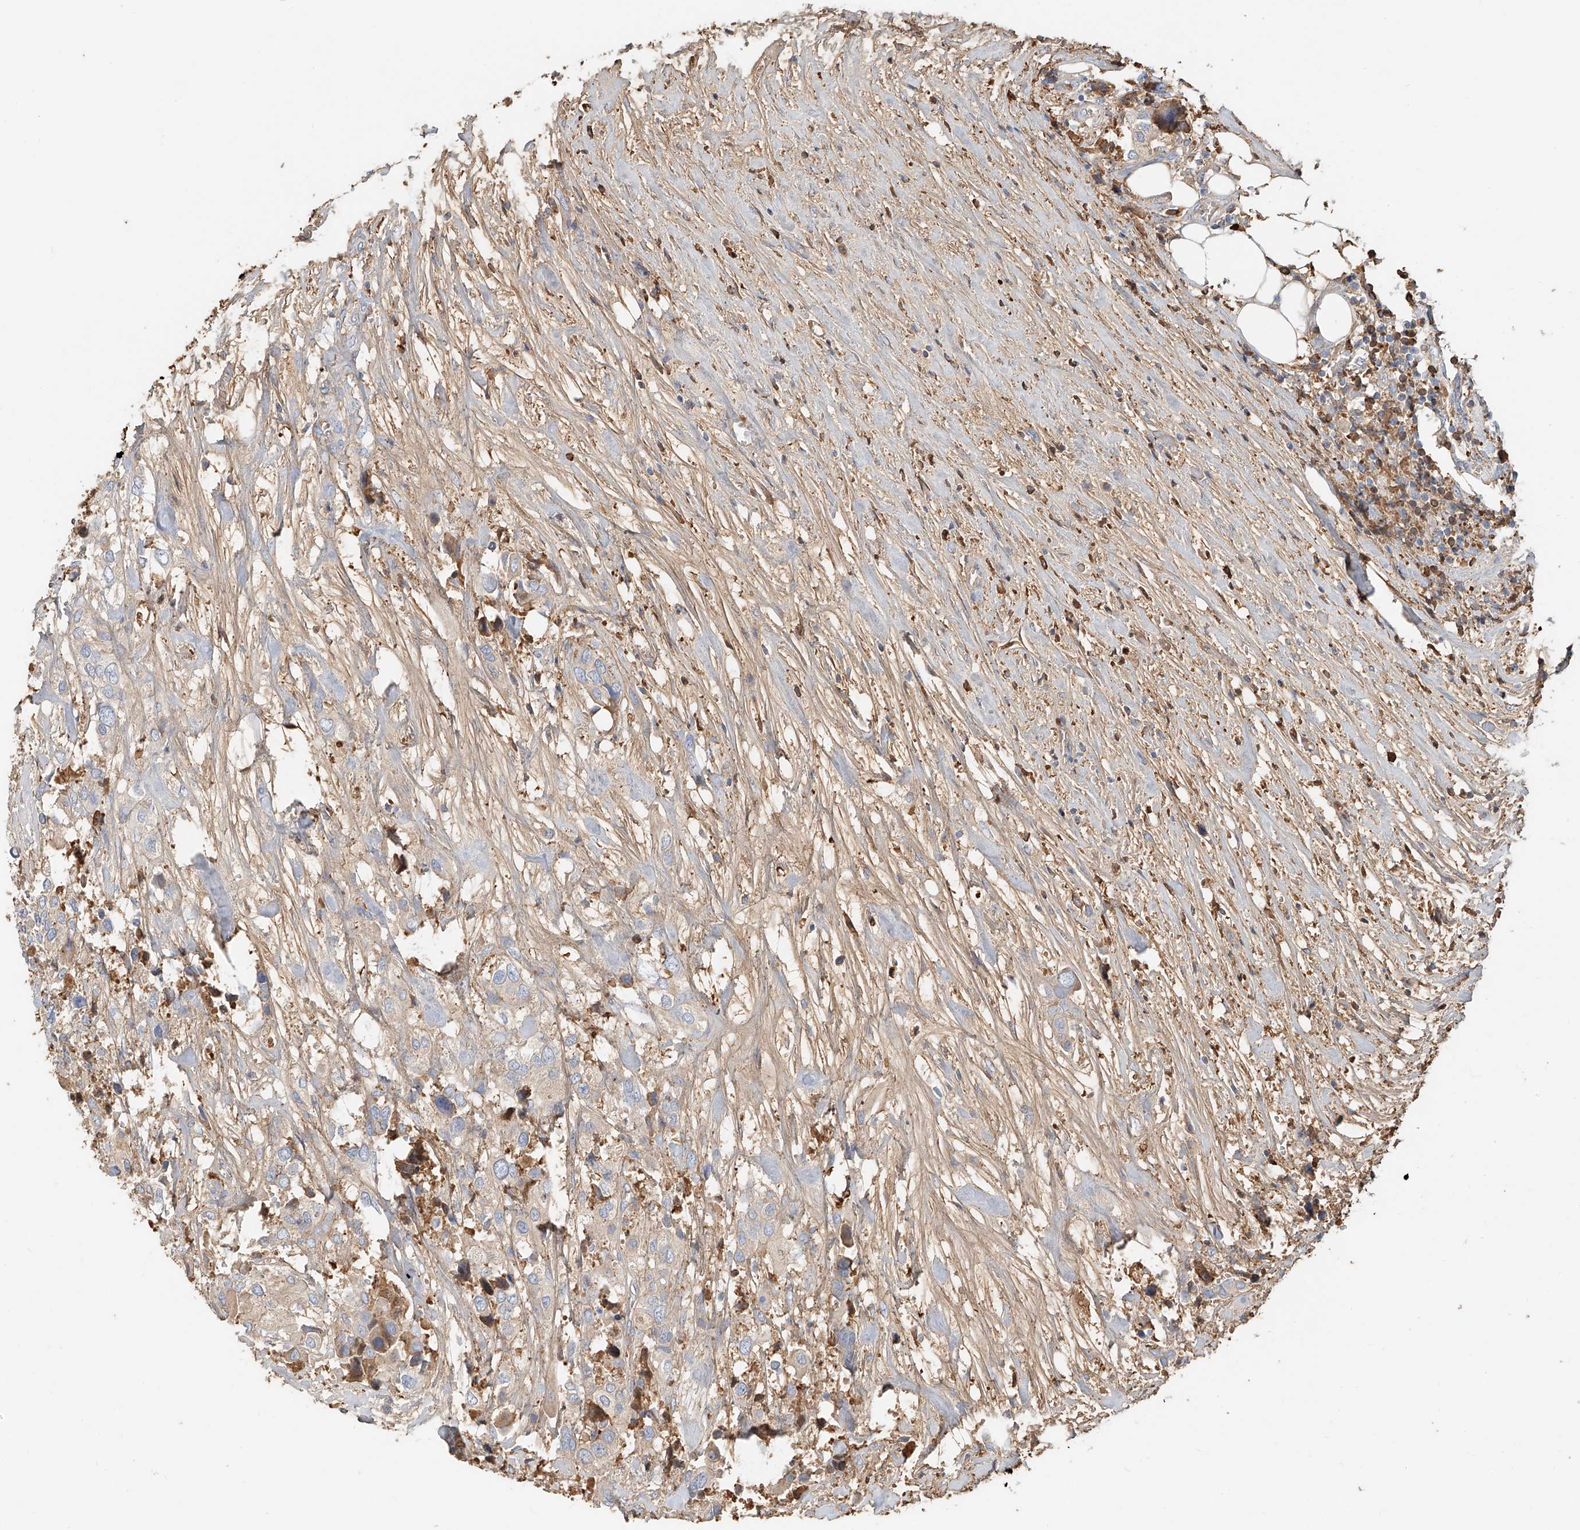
{"staining": {"intensity": "weak", "quantity": "<25%", "location": "cytoplasmic/membranous"}, "tissue": "urothelial cancer", "cell_type": "Tumor cells", "image_type": "cancer", "snomed": [{"axis": "morphology", "description": "Urothelial carcinoma, High grade"}, {"axis": "topography", "description": "Urinary bladder"}], "caption": "This photomicrograph is of urothelial carcinoma (high-grade) stained with immunohistochemistry to label a protein in brown with the nuclei are counter-stained blue. There is no positivity in tumor cells.", "gene": "ZFP30", "patient": {"sex": "male", "age": 64}}